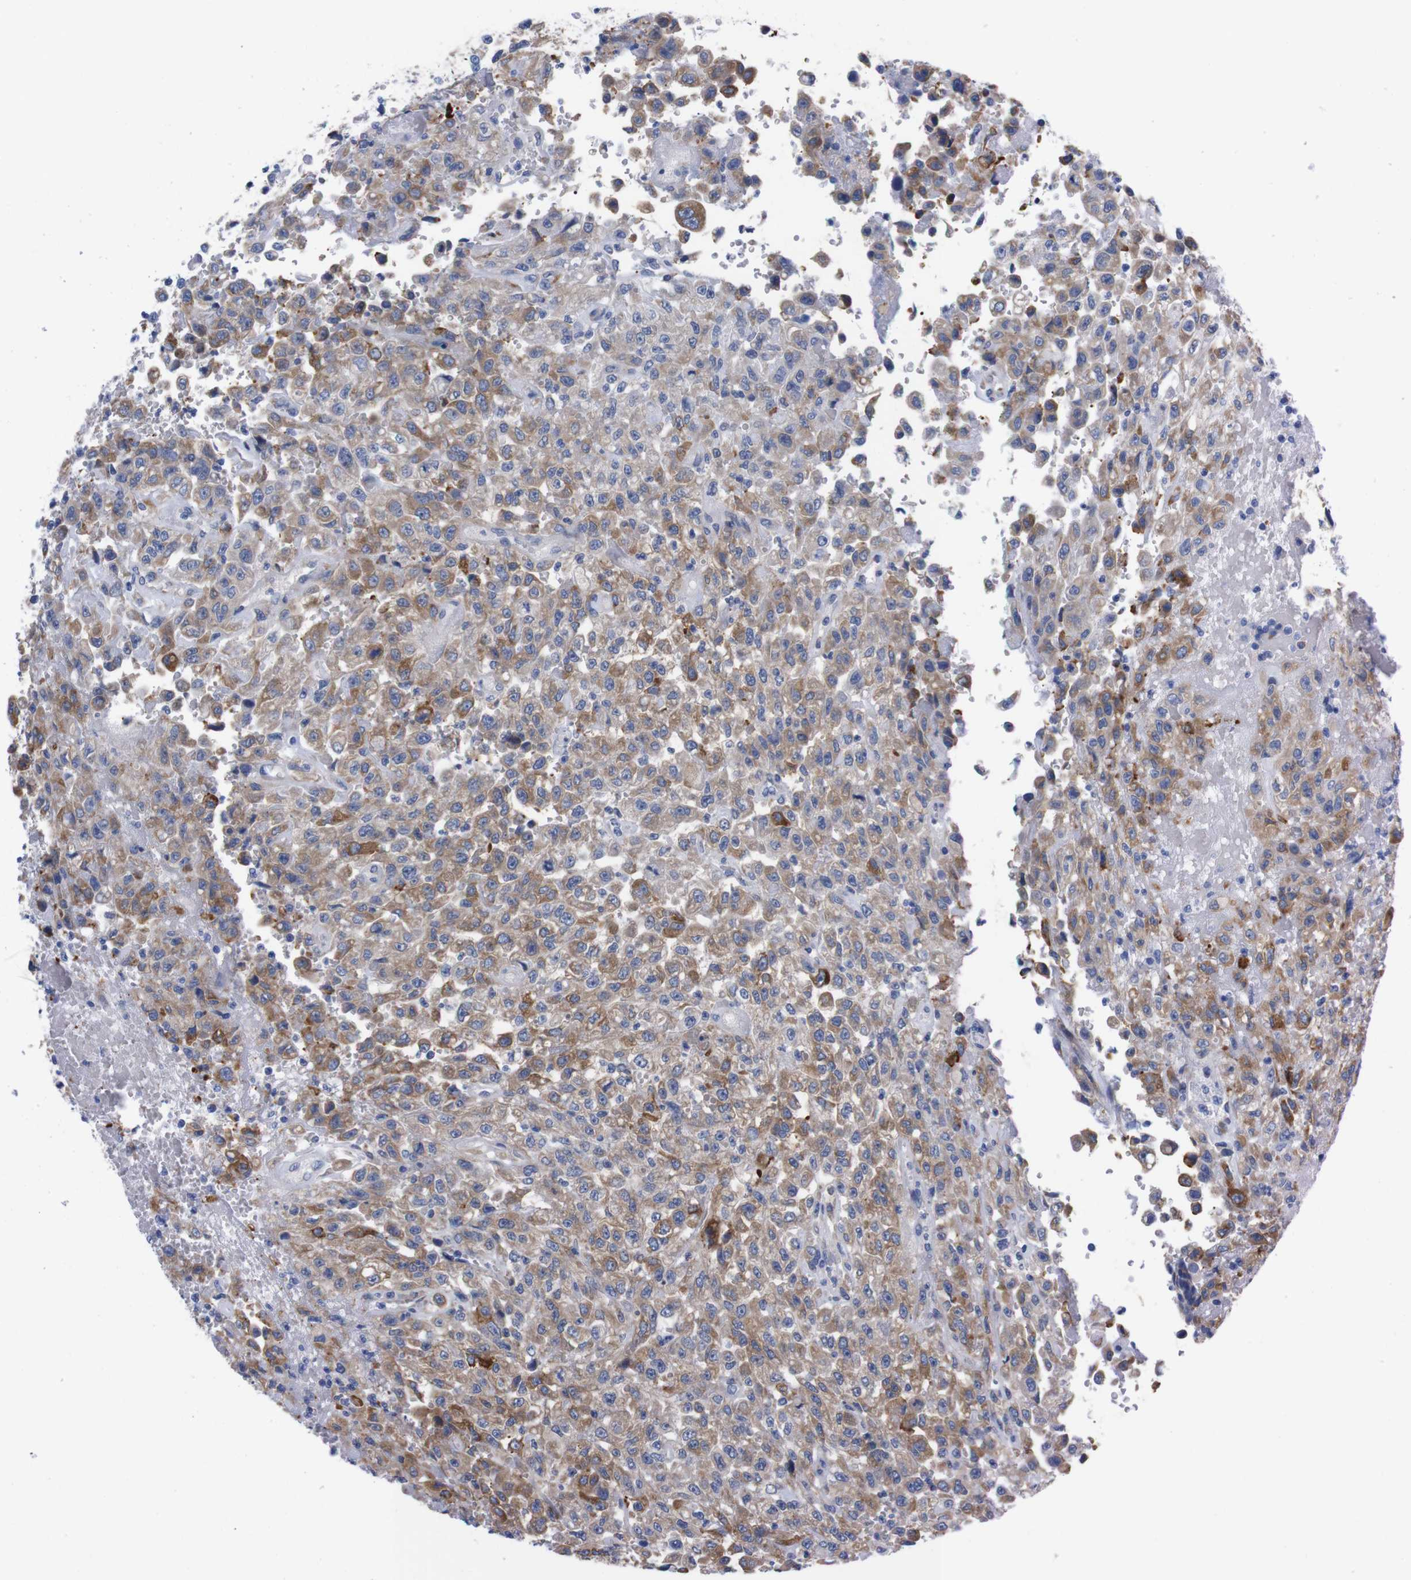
{"staining": {"intensity": "moderate", "quantity": ">75%", "location": "cytoplasmic/membranous"}, "tissue": "urothelial cancer", "cell_type": "Tumor cells", "image_type": "cancer", "snomed": [{"axis": "morphology", "description": "Urothelial carcinoma, High grade"}, {"axis": "topography", "description": "Urinary bladder"}], "caption": "A histopathology image of human urothelial cancer stained for a protein demonstrates moderate cytoplasmic/membranous brown staining in tumor cells.", "gene": "NEBL", "patient": {"sex": "male", "age": 46}}